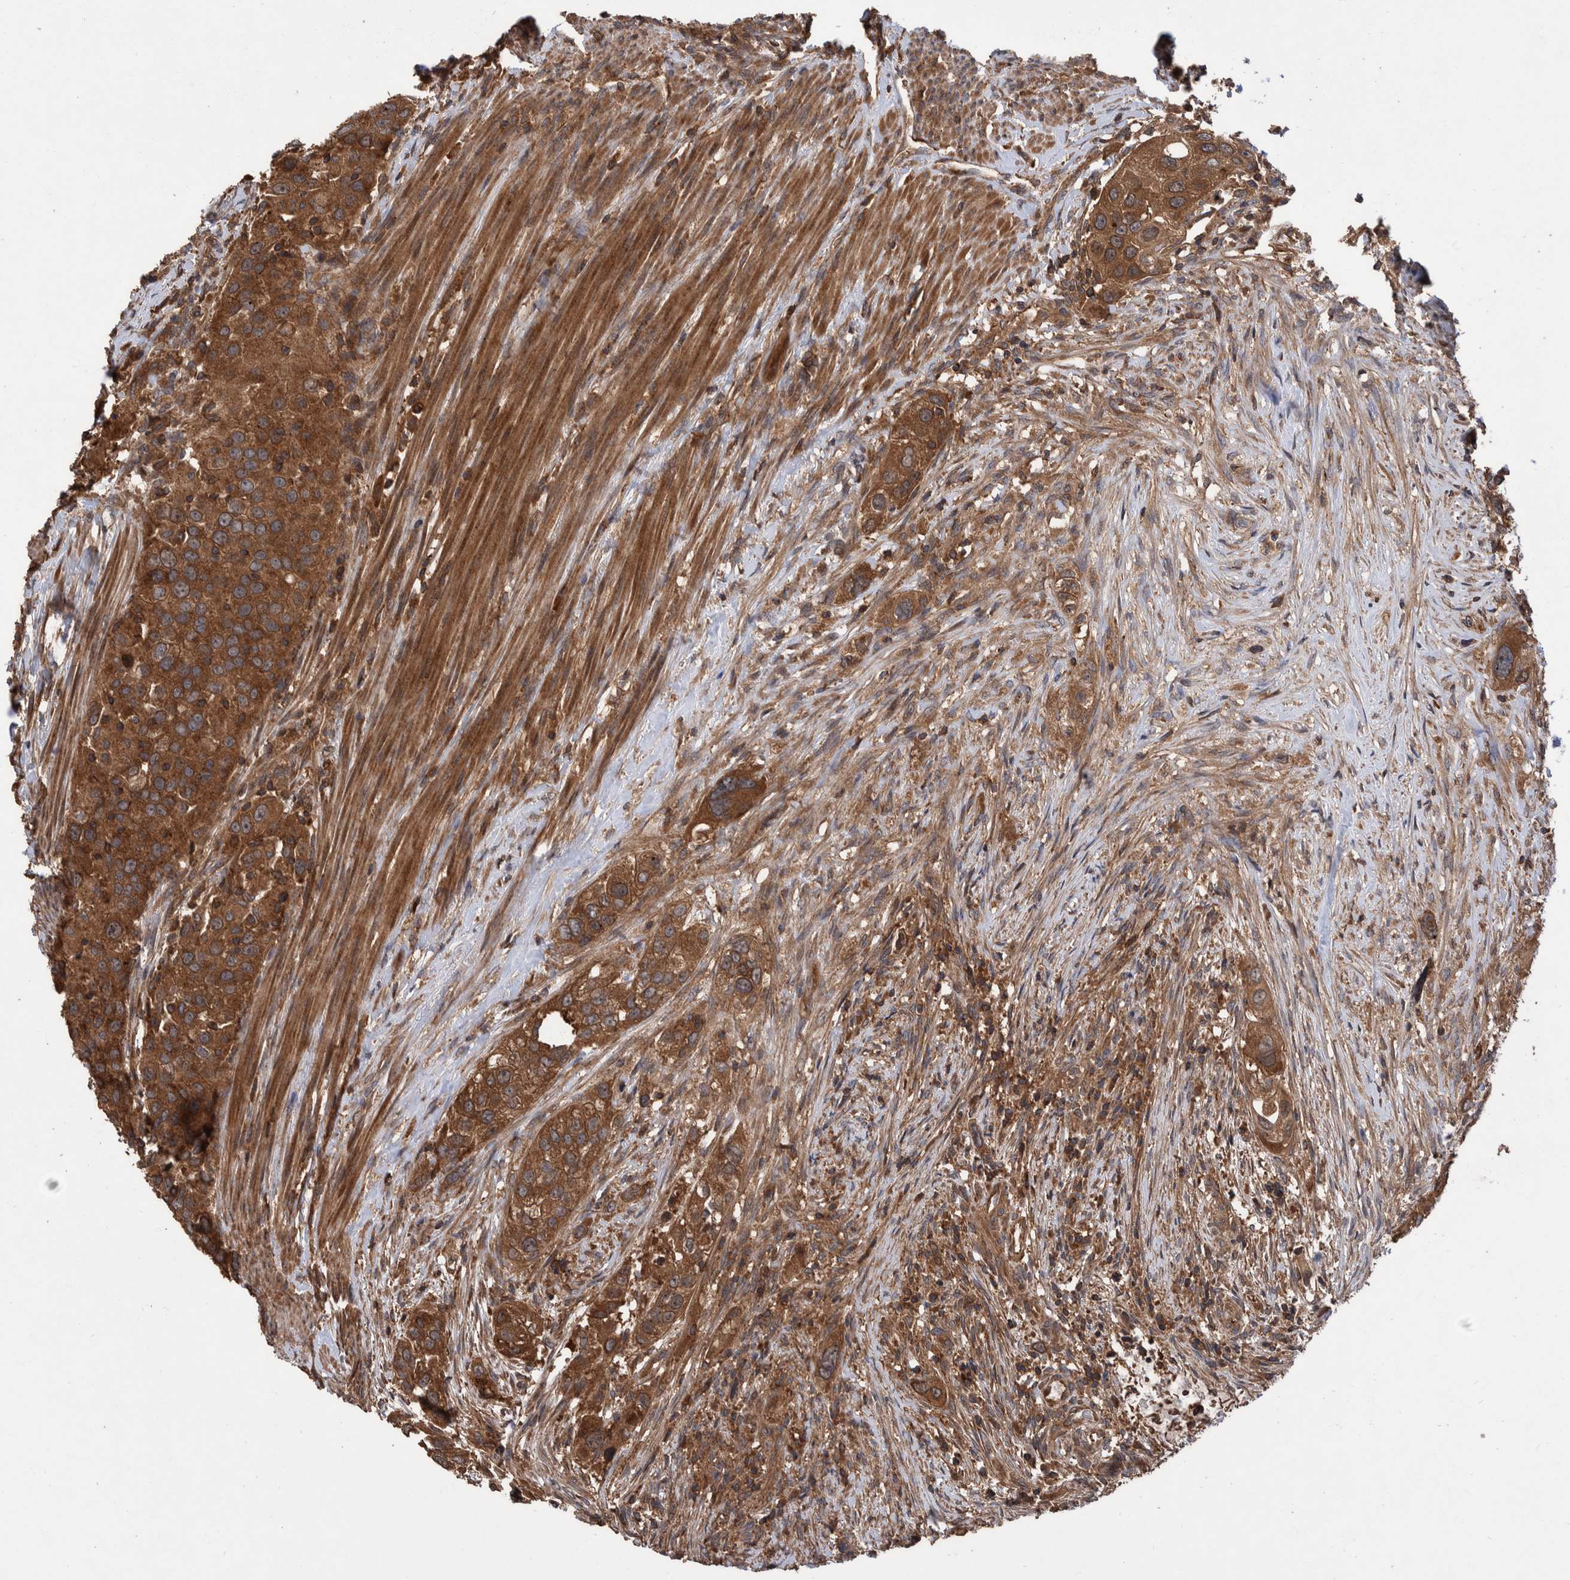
{"staining": {"intensity": "moderate", "quantity": ">75%", "location": "cytoplasmic/membranous"}, "tissue": "urothelial cancer", "cell_type": "Tumor cells", "image_type": "cancer", "snomed": [{"axis": "morphology", "description": "Urothelial carcinoma, High grade"}, {"axis": "topography", "description": "Urinary bladder"}], "caption": "Immunohistochemical staining of urothelial carcinoma (high-grade) exhibits moderate cytoplasmic/membranous protein positivity in about >75% of tumor cells. The staining was performed using DAB (3,3'-diaminobenzidine), with brown indicating positive protein expression. Nuclei are stained blue with hematoxylin.", "gene": "VBP1", "patient": {"sex": "female", "age": 80}}